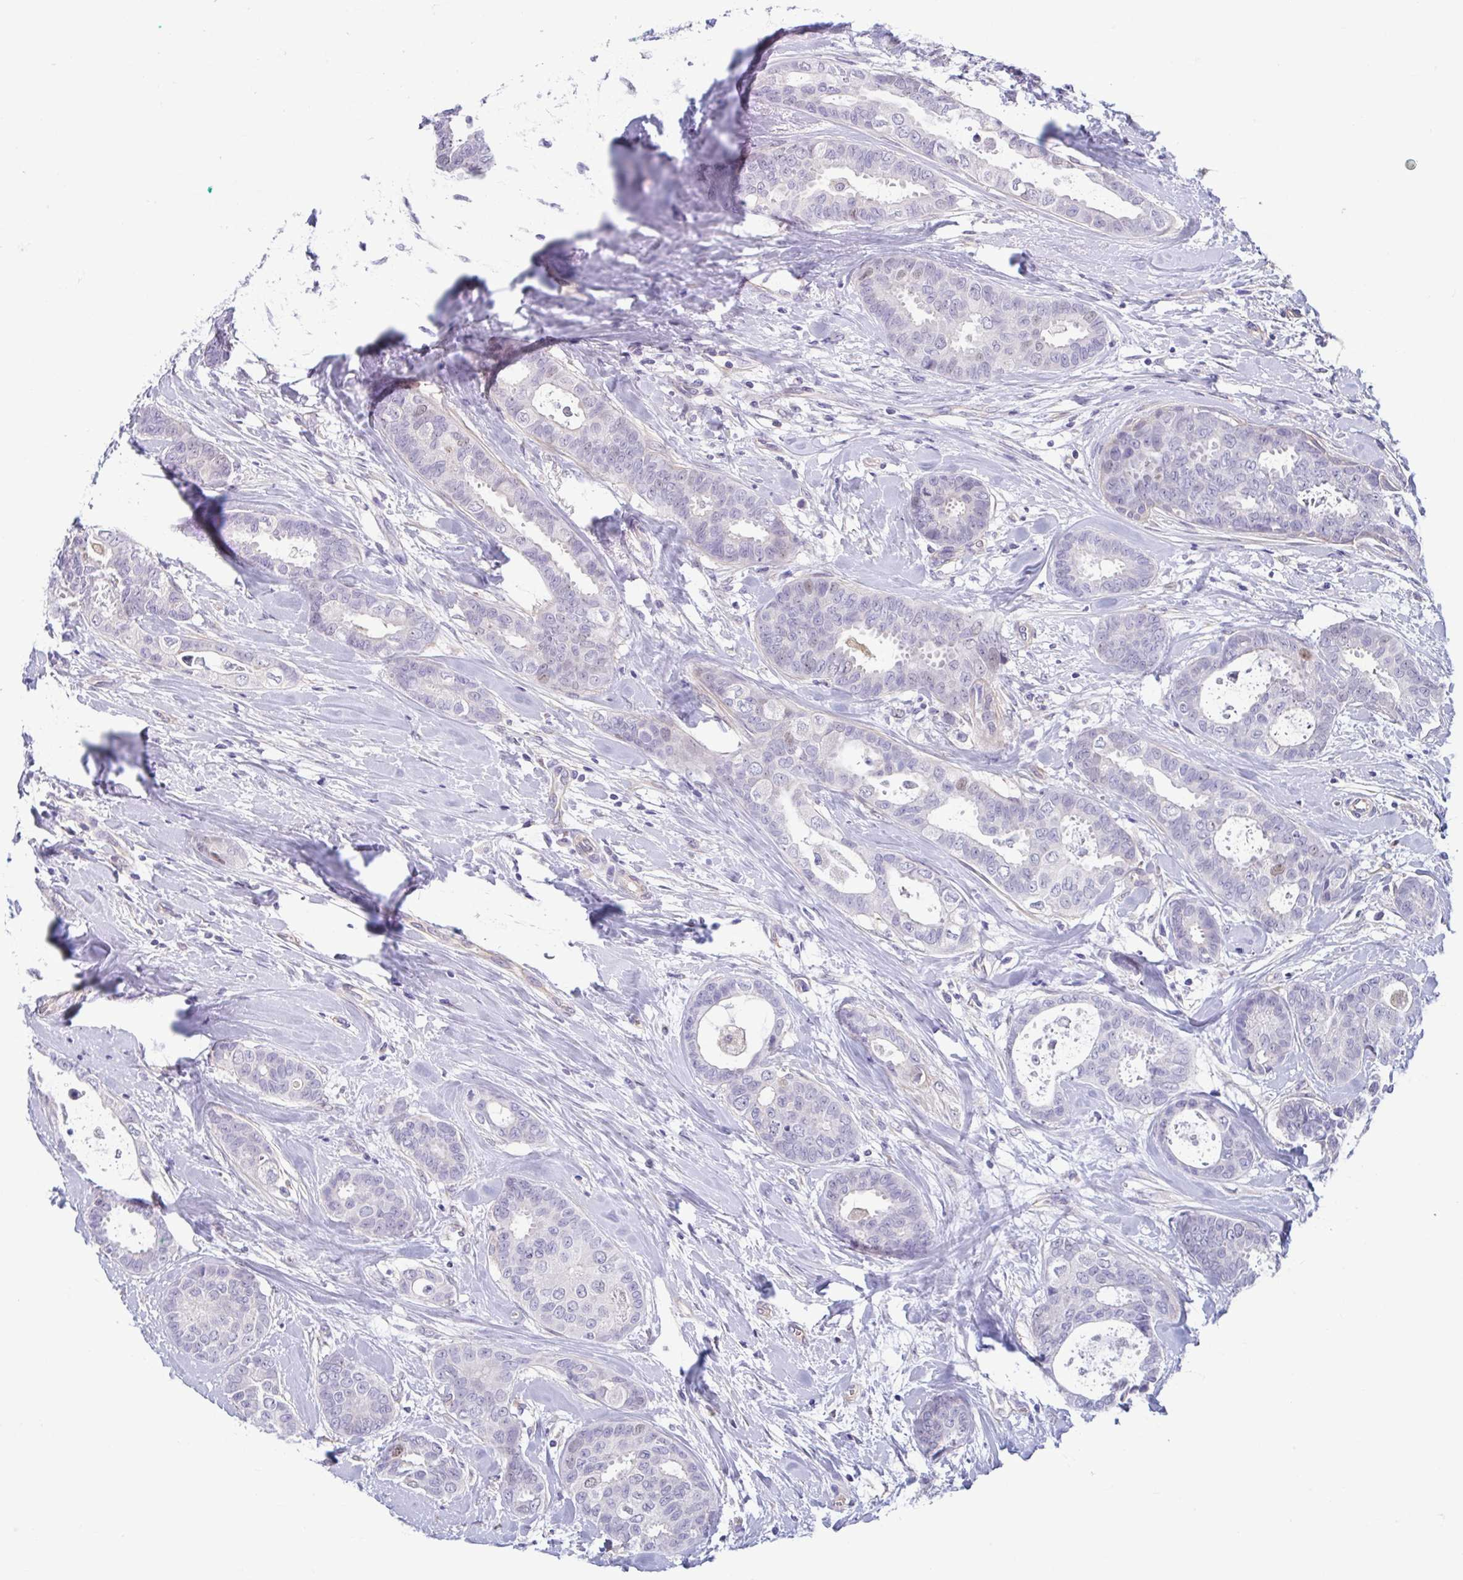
{"staining": {"intensity": "weak", "quantity": "<25%", "location": "nuclear"}, "tissue": "breast cancer", "cell_type": "Tumor cells", "image_type": "cancer", "snomed": [{"axis": "morphology", "description": "Duct carcinoma"}, {"axis": "topography", "description": "Breast"}], "caption": "Immunohistochemical staining of human breast infiltrating ductal carcinoma demonstrates no significant positivity in tumor cells.", "gene": "MORC4", "patient": {"sex": "female", "age": 45}}